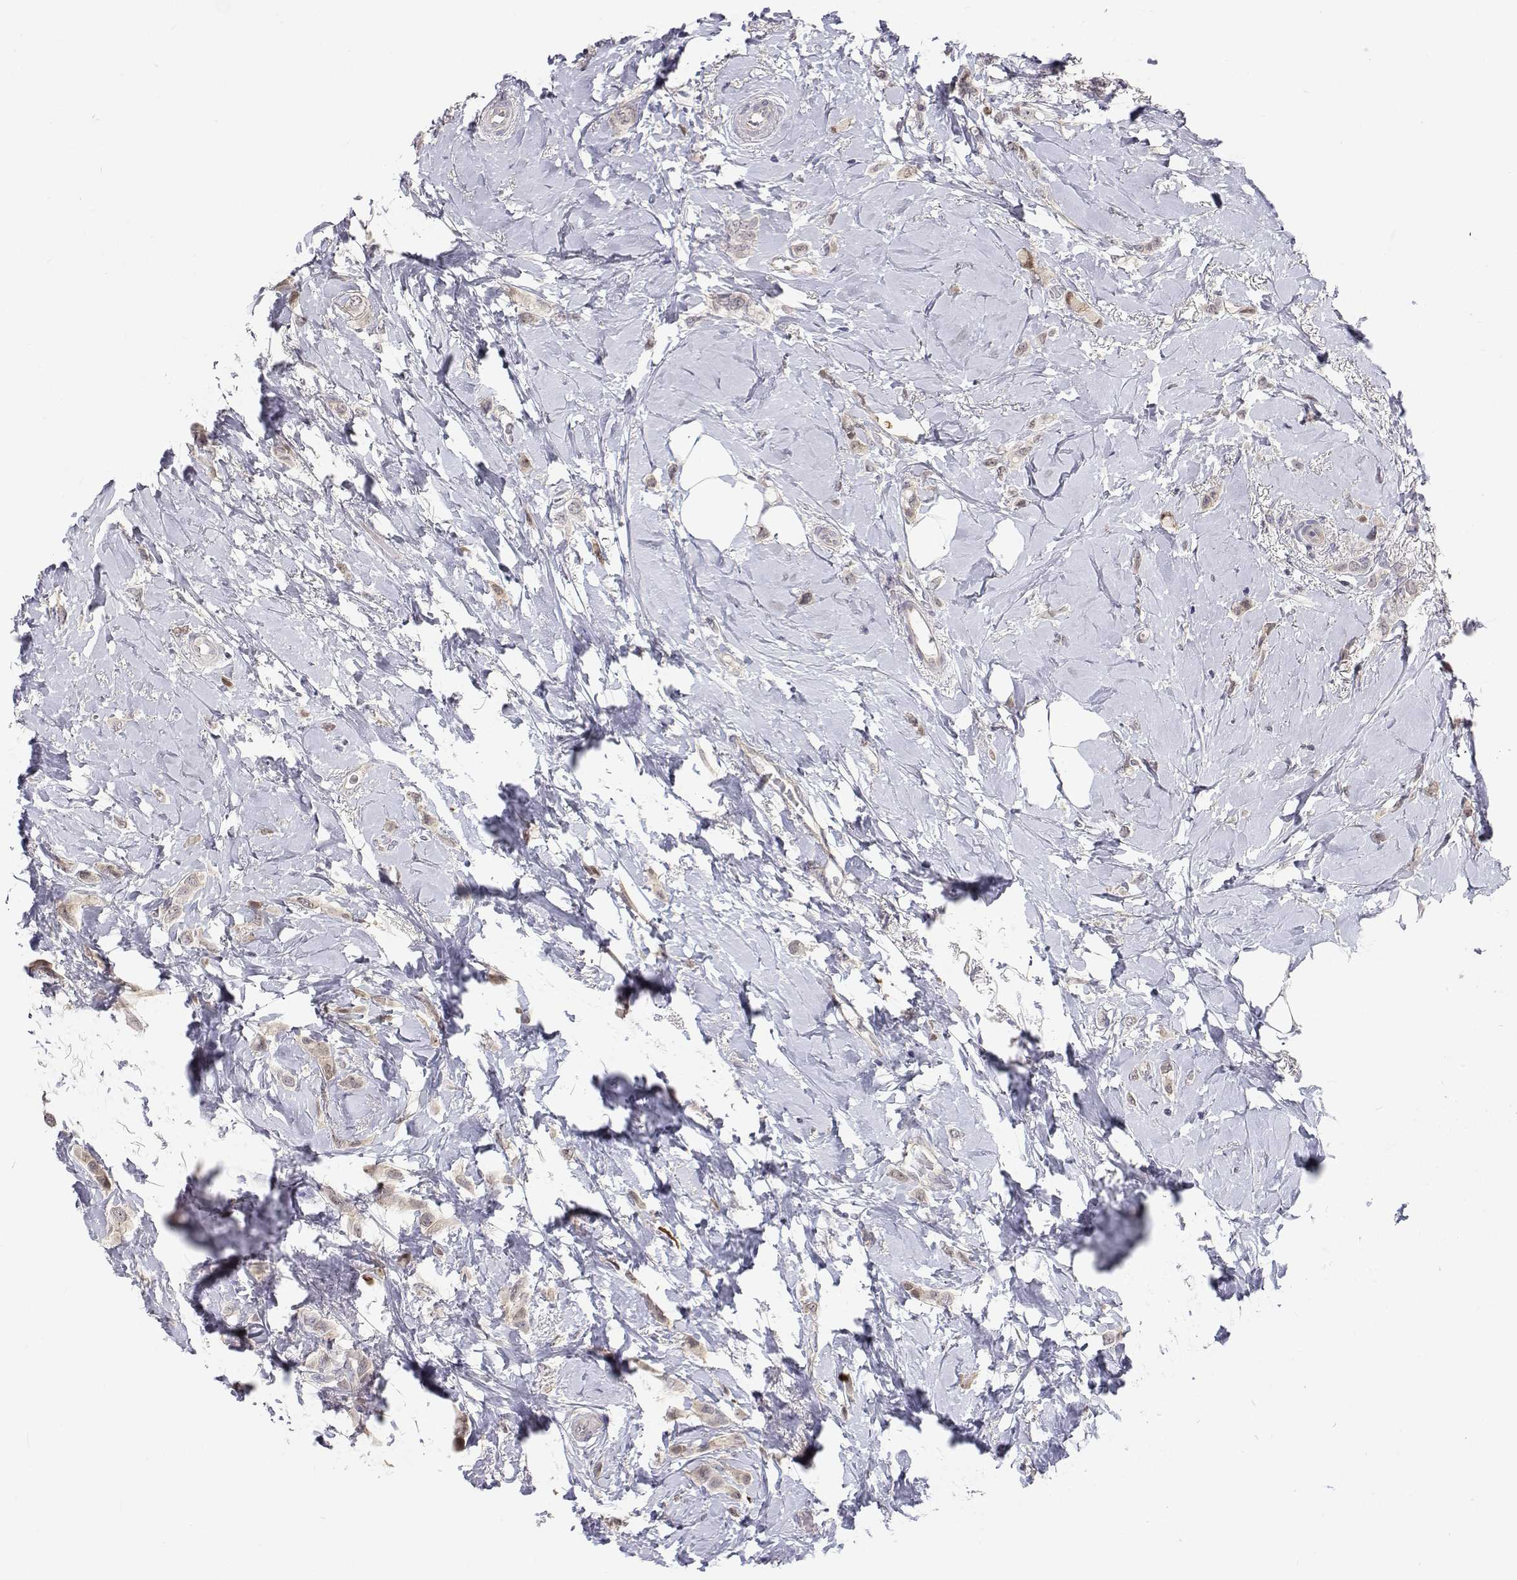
{"staining": {"intensity": "weak", "quantity": "25%-75%", "location": "nuclear"}, "tissue": "breast cancer", "cell_type": "Tumor cells", "image_type": "cancer", "snomed": [{"axis": "morphology", "description": "Lobular carcinoma"}, {"axis": "topography", "description": "Breast"}], "caption": "Protein positivity by IHC reveals weak nuclear positivity in about 25%-75% of tumor cells in breast cancer. The staining is performed using DAB (3,3'-diaminobenzidine) brown chromogen to label protein expression. The nuclei are counter-stained blue using hematoxylin.", "gene": "MYPN", "patient": {"sex": "female", "age": 66}}